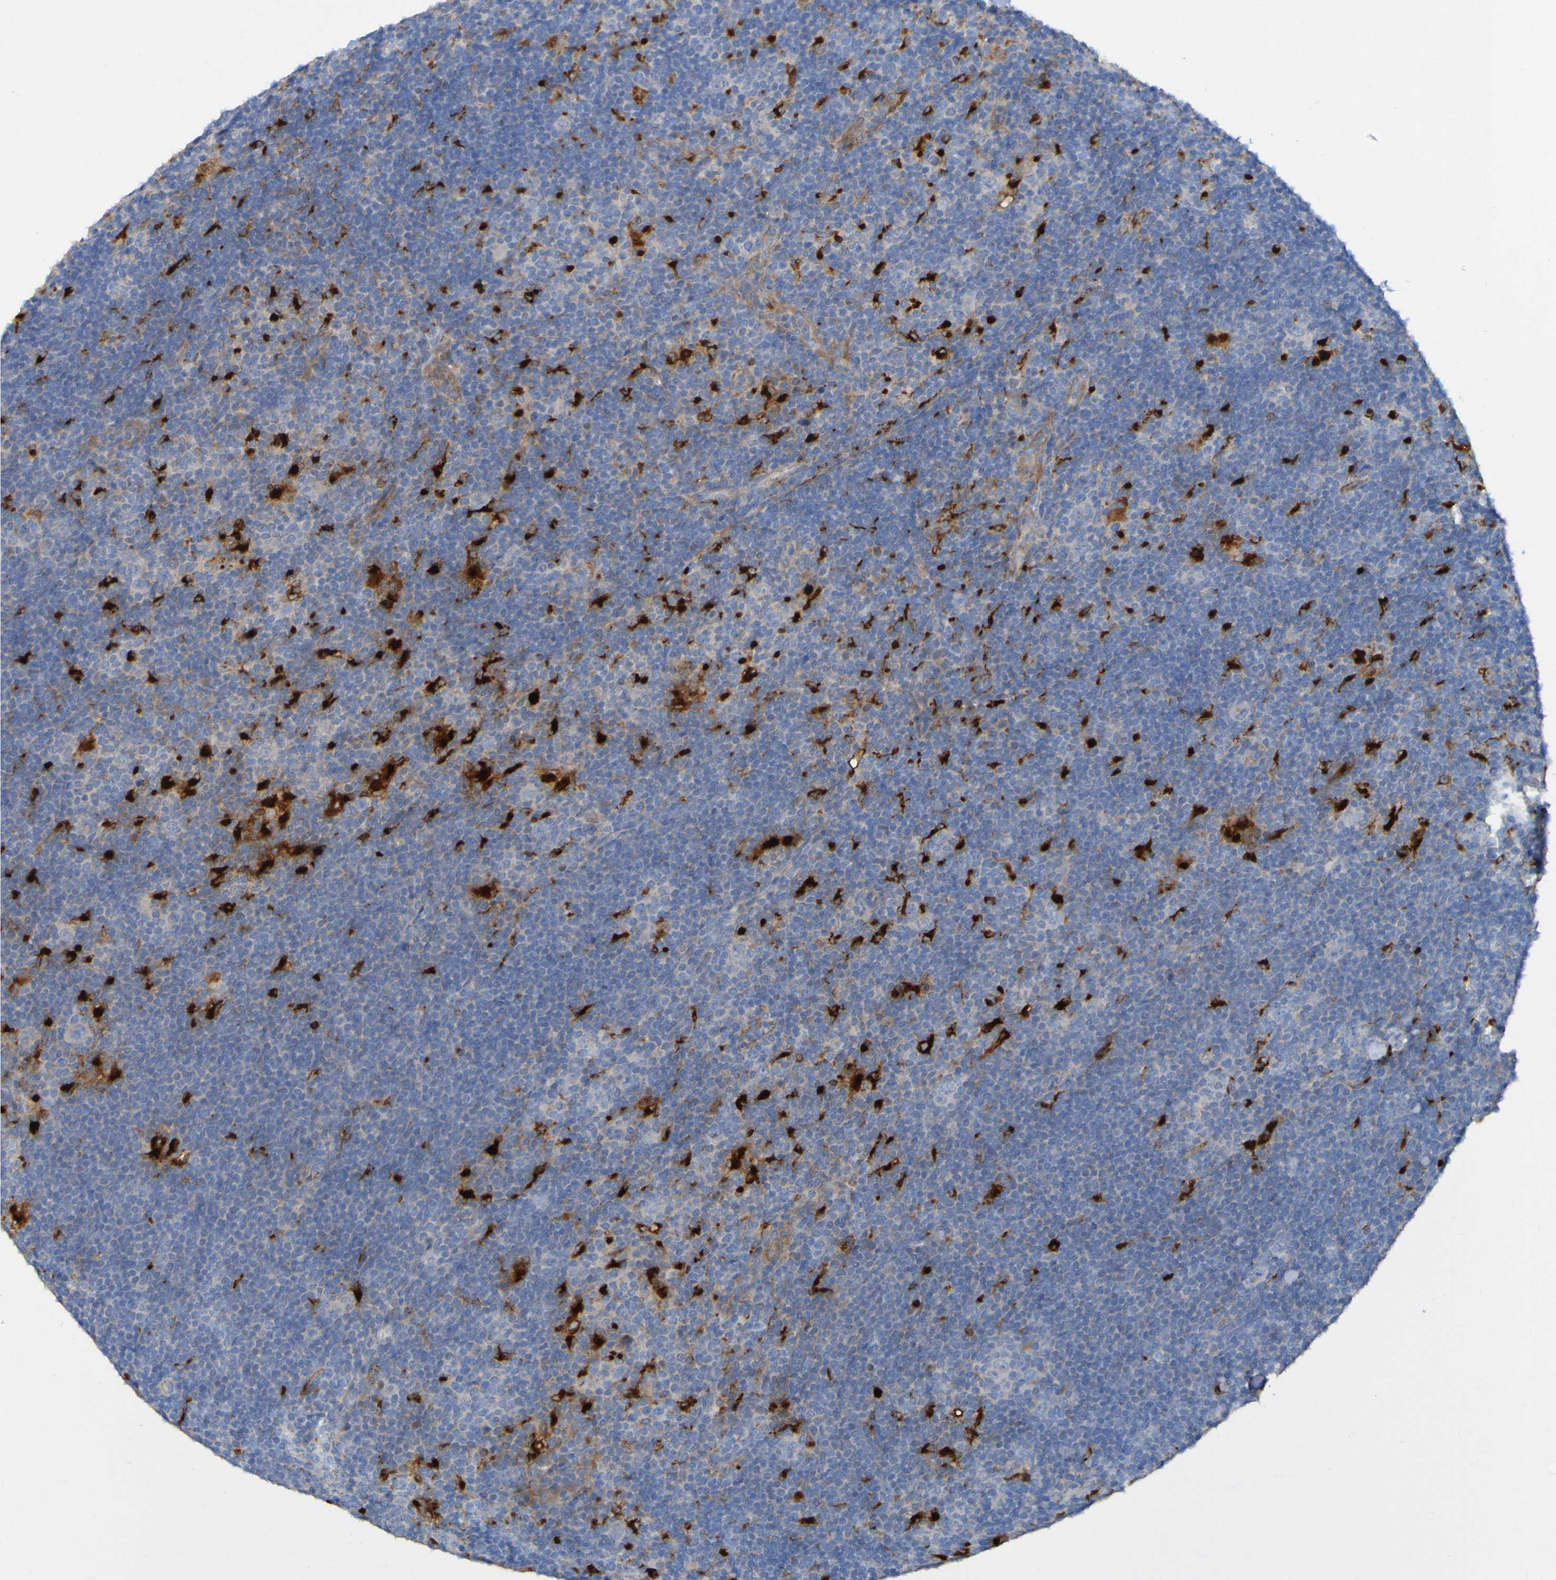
{"staining": {"intensity": "negative", "quantity": "none", "location": "none"}, "tissue": "lymphoma", "cell_type": "Tumor cells", "image_type": "cancer", "snomed": [{"axis": "morphology", "description": "Hodgkin's disease, NOS"}, {"axis": "topography", "description": "Lymph node"}], "caption": "Immunohistochemistry photomicrograph of lymphoma stained for a protein (brown), which exhibits no positivity in tumor cells.", "gene": "ARHGEF16", "patient": {"sex": "female", "age": 57}}